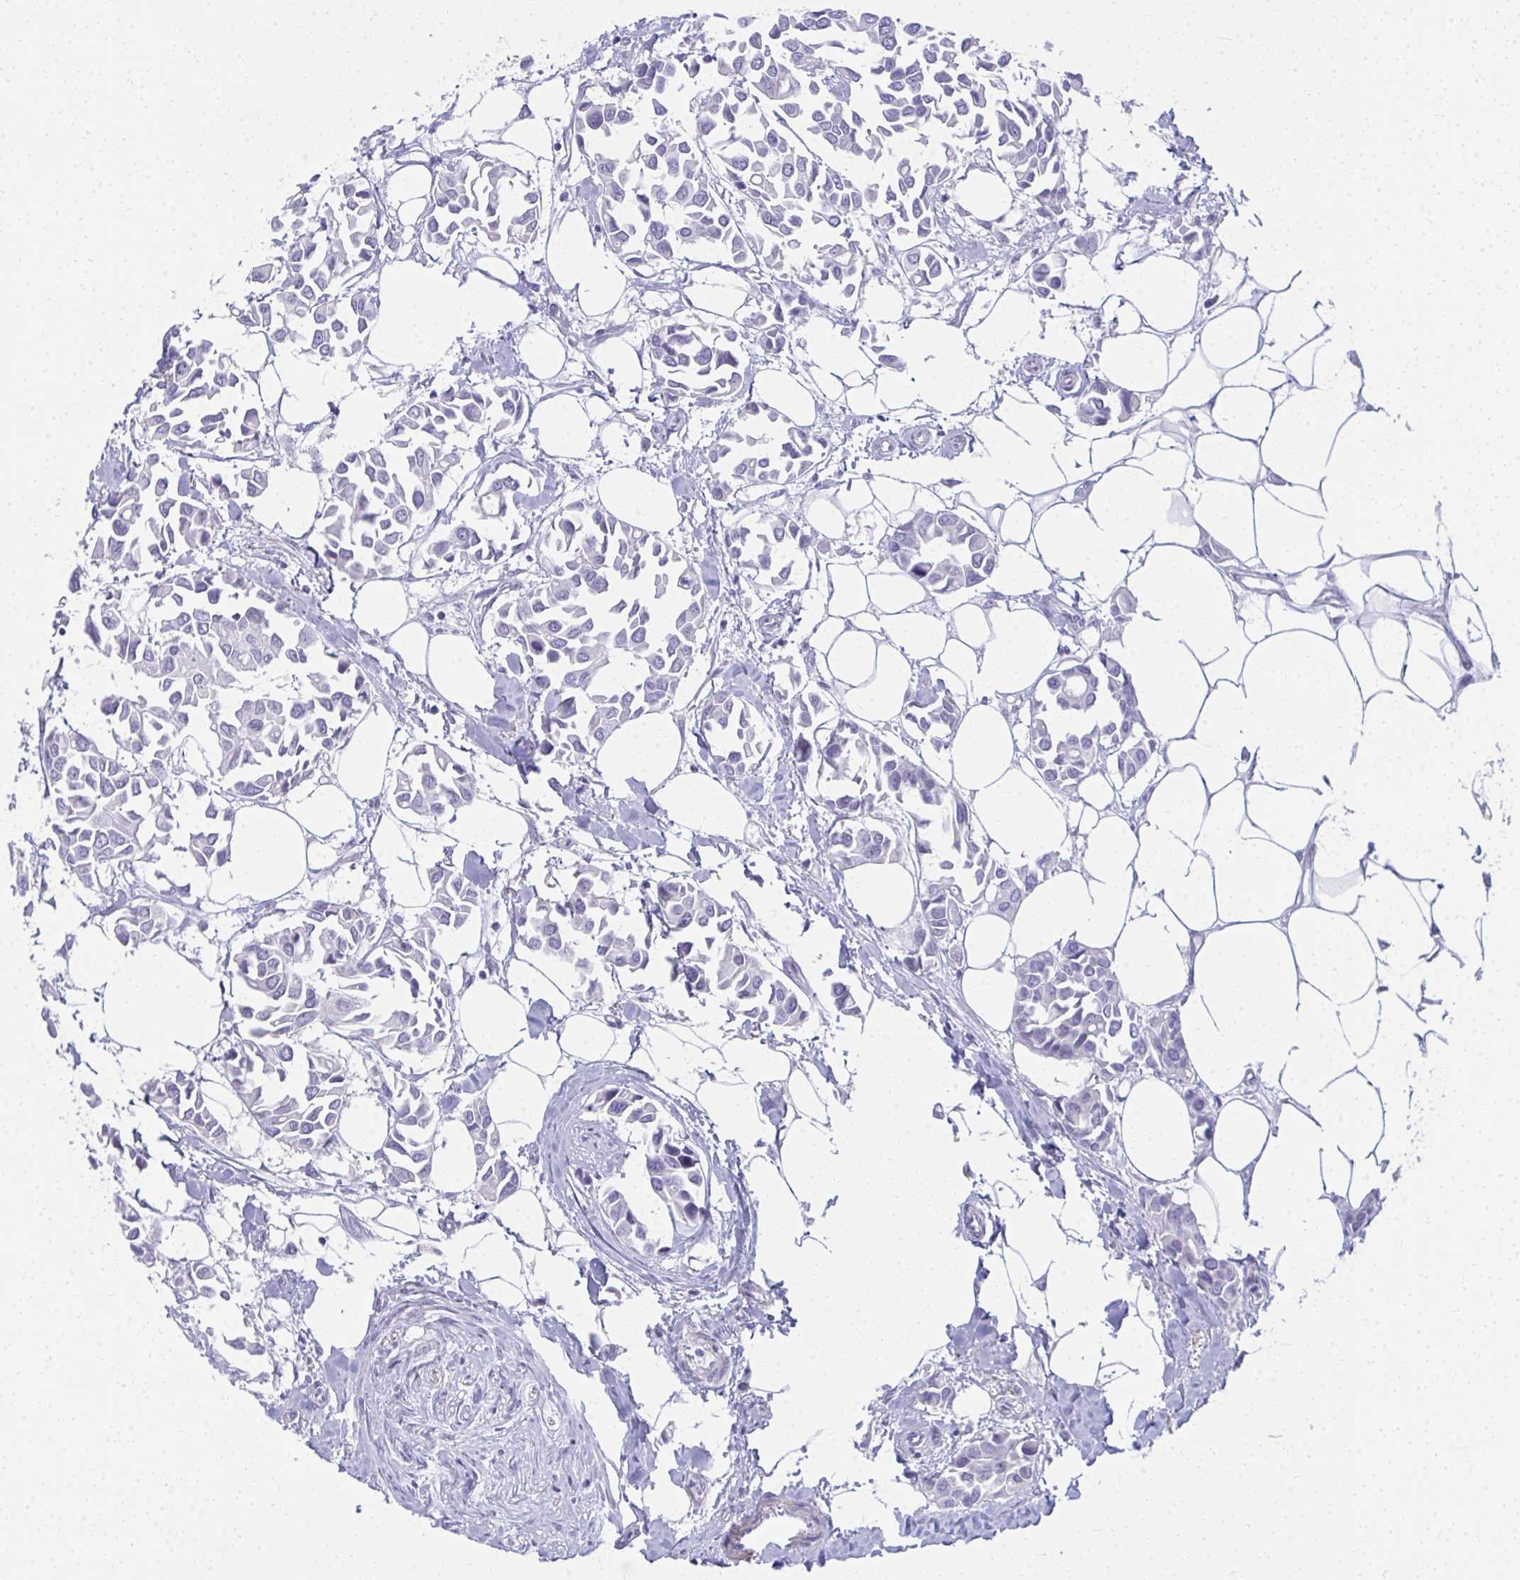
{"staining": {"intensity": "negative", "quantity": "none", "location": "none"}, "tissue": "breast cancer", "cell_type": "Tumor cells", "image_type": "cancer", "snomed": [{"axis": "morphology", "description": "Duct carcinoma"}, {"axis": "topography", "description": "Breast"}], "caption": "Image shows no significant protein positivity in tumor cells of breast cancer (invasive ductal carcinoma).", "gene": "PUS7L", "patient": {"sex": "female", "age": 54}}